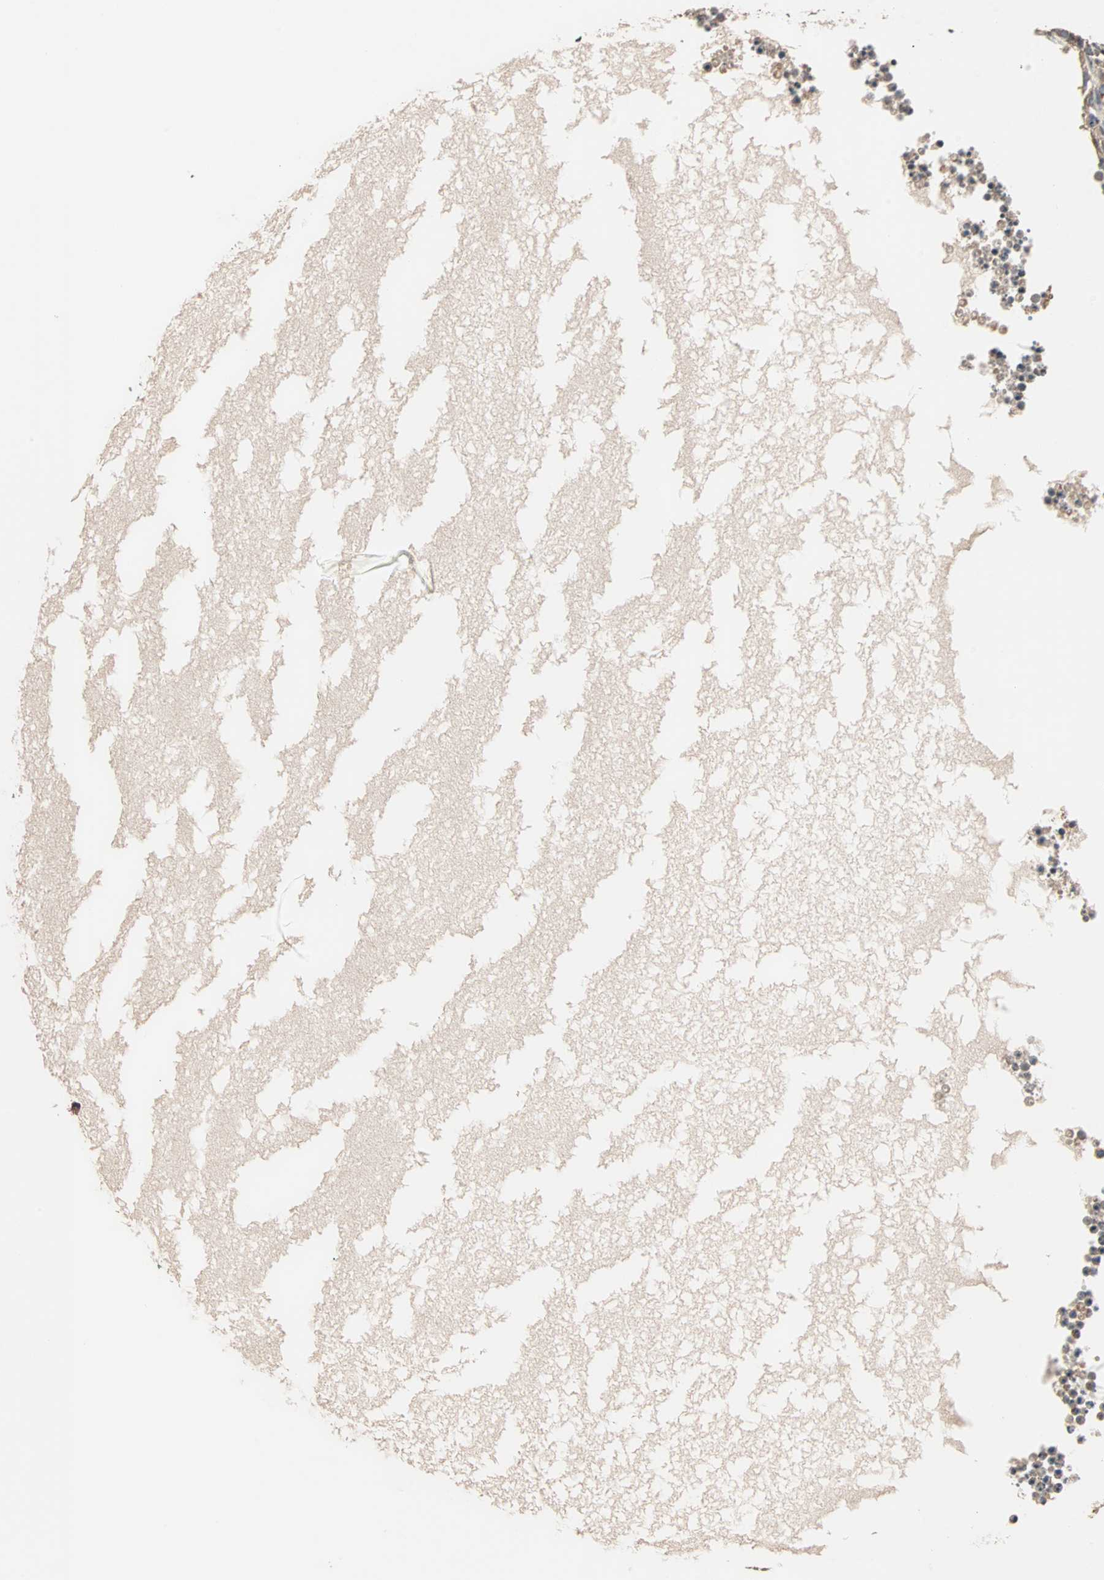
{"staining": {"intensity": "moderate", "quantity": "25%-75%", "location": "cytoplasmic/membranous,nuclear"}, "tissue": "ovary", "cell_type": "Ovarian stroma cells", "image_type": "normal", "snomed": [{"axis": "morphology", "description": "Normal tissue, NOS"}, {"axis": "topography", "description": "Ovary"}], "caption": "Unremarkable ovary shows moderate cytoplasmic/membranous,nuclear expression in about 25%-75% of ovarian stroma cells The staining was performed using DAB (3,3'-diaminobenzidine), with brown indicating positive protein expression. Nuclei are stained blue with hematoxylin..", "gene": "HECW1", "patient": {"sex": "female", "age": 35}}